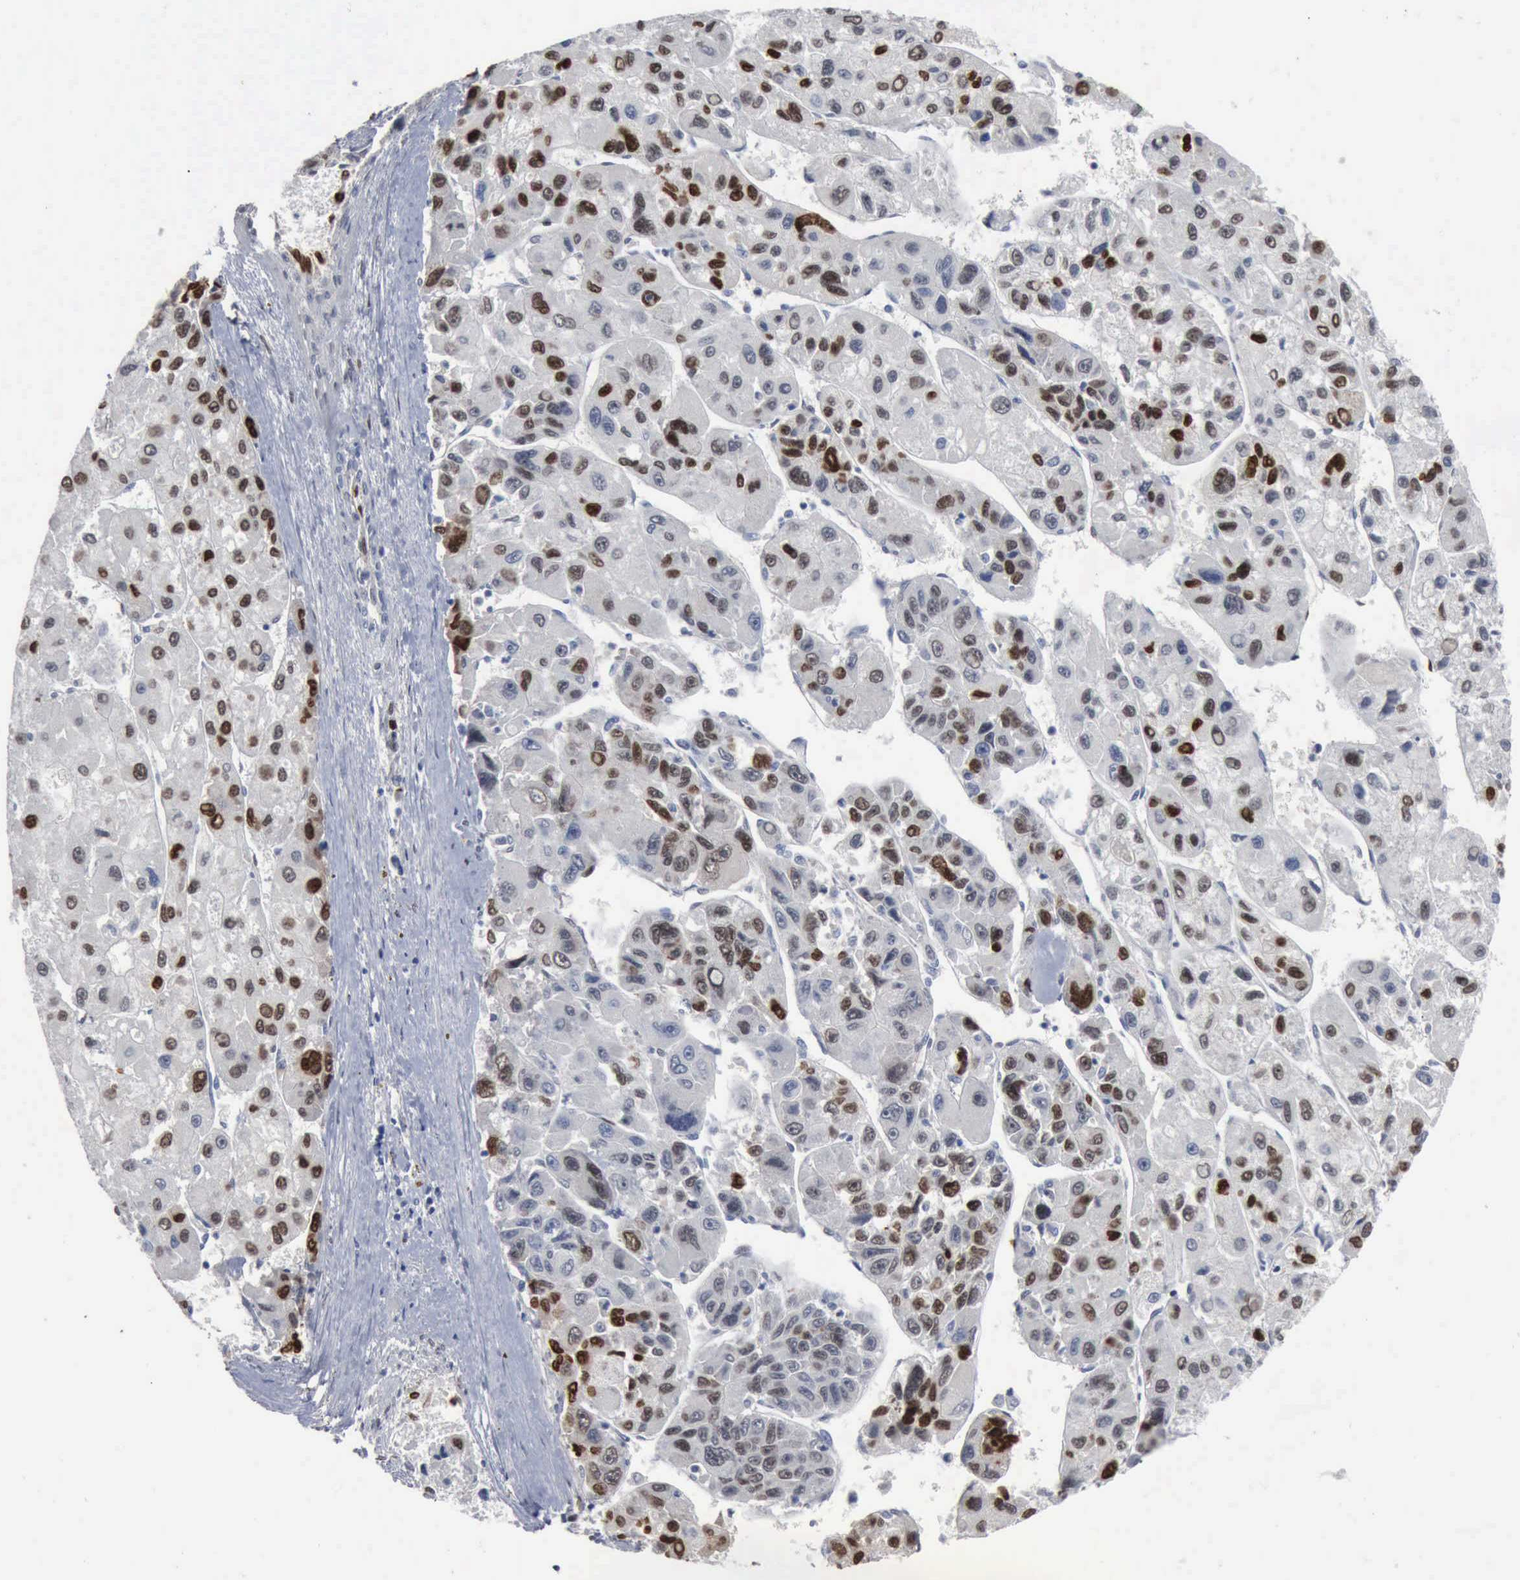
{"staining": {"intensity": "strong", "quantity": "25%-75%", "location": "nuclear"}, "tissue": "liver cancer", "cell_type": "Tumor cells", "image_type": "cancer", "snomed": [{"axis": "morphology", "description": "Carcinoma, Hepatocellular, NOS"}, {"axis": "topography", "description": "Liver"}], "caption": "This image demonstrates IHC staining of liver cancer, with high strong nuclear staining in about 25%-75% of tumor cells.", "gene": "FGF2", "patient": {"sex": "male", "age": 64}}